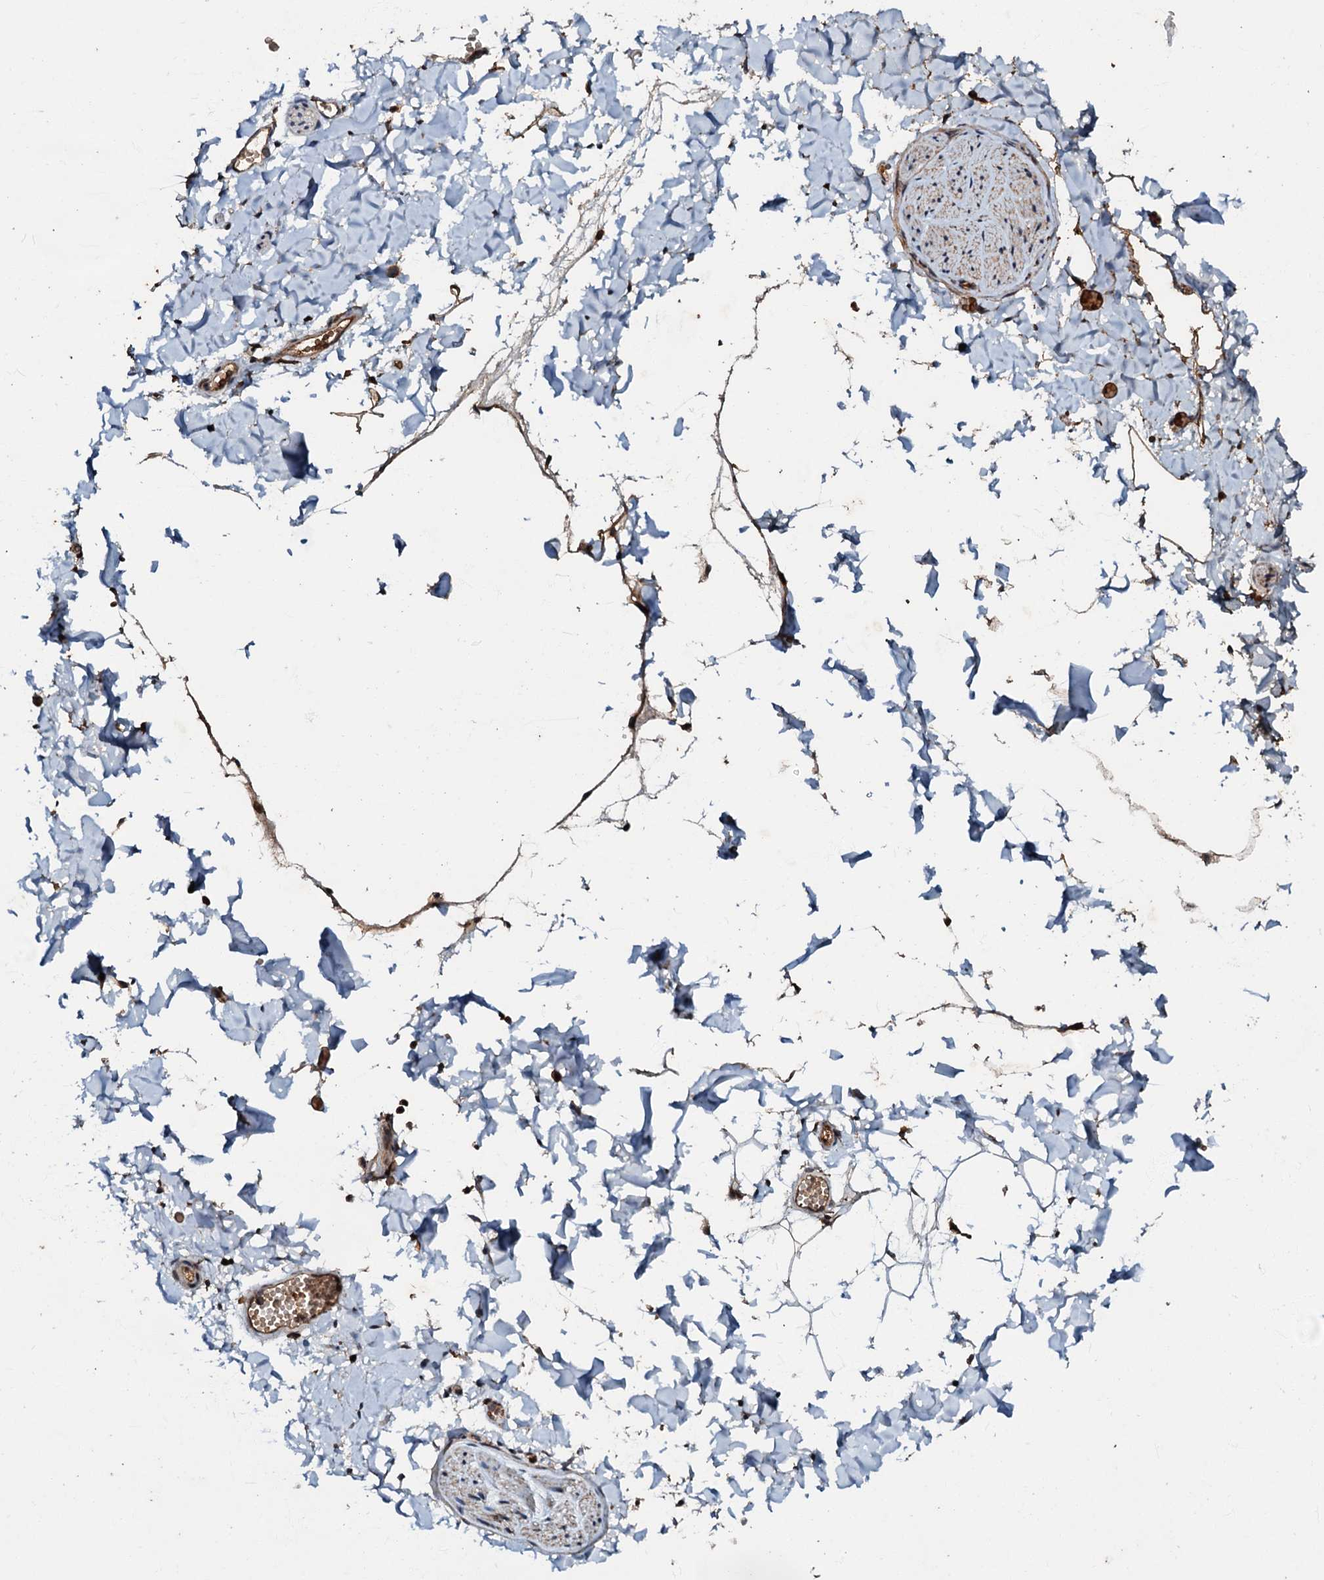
{"staining": {"intensity": "moderate", "quantity": "25%-75%", "location": "nuclear"}, "tissue": "adipose tissue", "cell_type": "Adipocytes", "image_type": "normal", "snomed": [{"axis": "morphology", "description": "Normal tissue, NOS"}, {"axis": "topography", "description": "Gallbladder"}, {"axis": "topography", "description": "Peripheral nerve tissue"}], "caption": "Immunohistochemistry (IHC) histopathology image of benign adipose tissue: adipose tissue stained using immunohistochemistry reveals medium levels of moderate protein expression localized specifically in the nuclear of adipocytes, appearing as a nuclear brown color.", "gene": "MANSC4", "patient": {"sex": "male", "age": 38}}